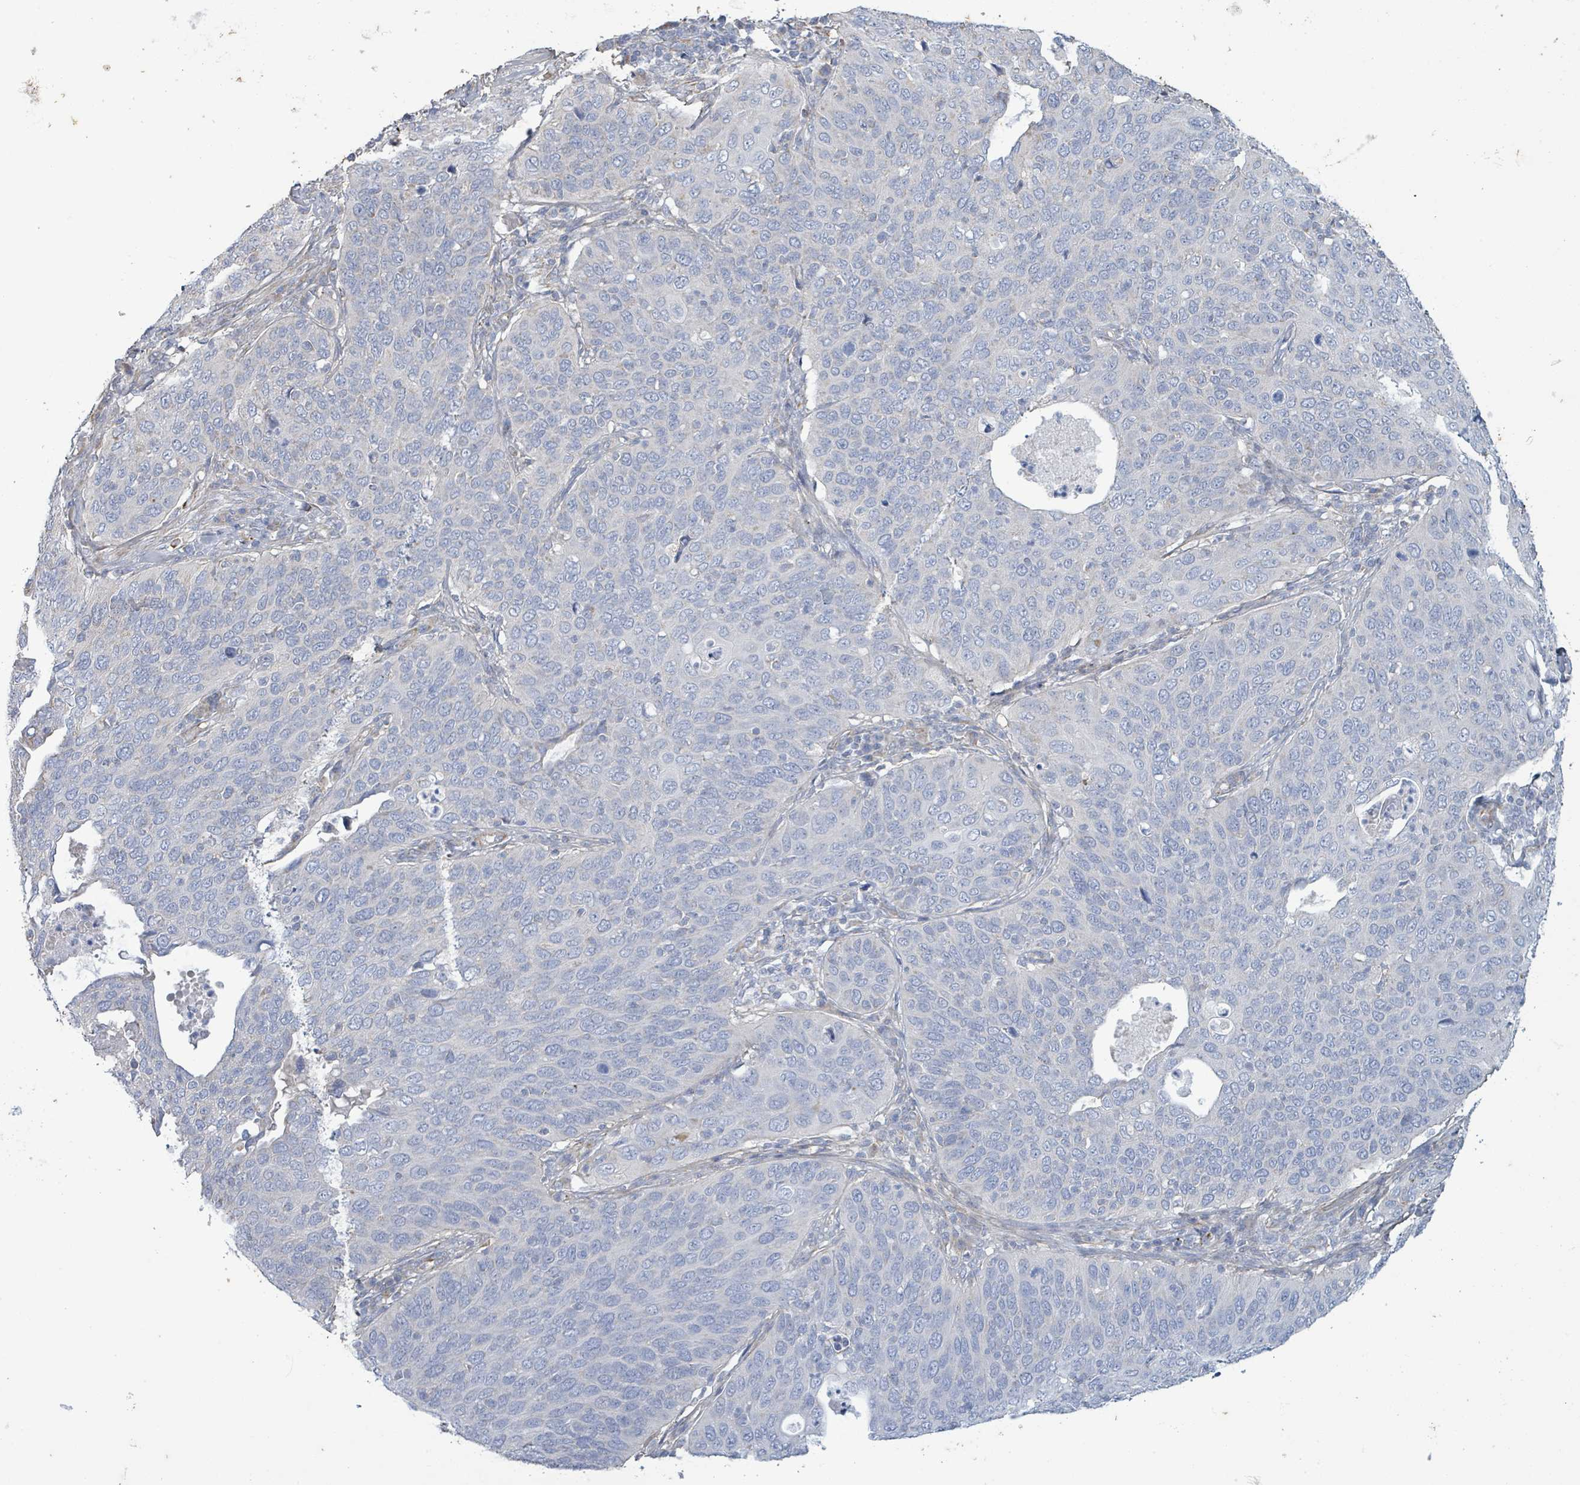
{"staining": {"intensity": "negative", "quantity": "none", "location": "none"}, "tissue": "cervical cancer", "cell_type": "Tumor cells", "image_type": "cancer", "snomed": [{"axis": "morphology", "description": "Squamous cell carcinoma, NOS"}, {"axis": "topography", "description": "Cervix"}], "caption": "A micrograph of human cervical squamous cell carcinoma is negative for staining in tumor cells. Nuclei are stained in blue.", "gene": "ALG12", "patient": {"sex": "female", "age": 36}}